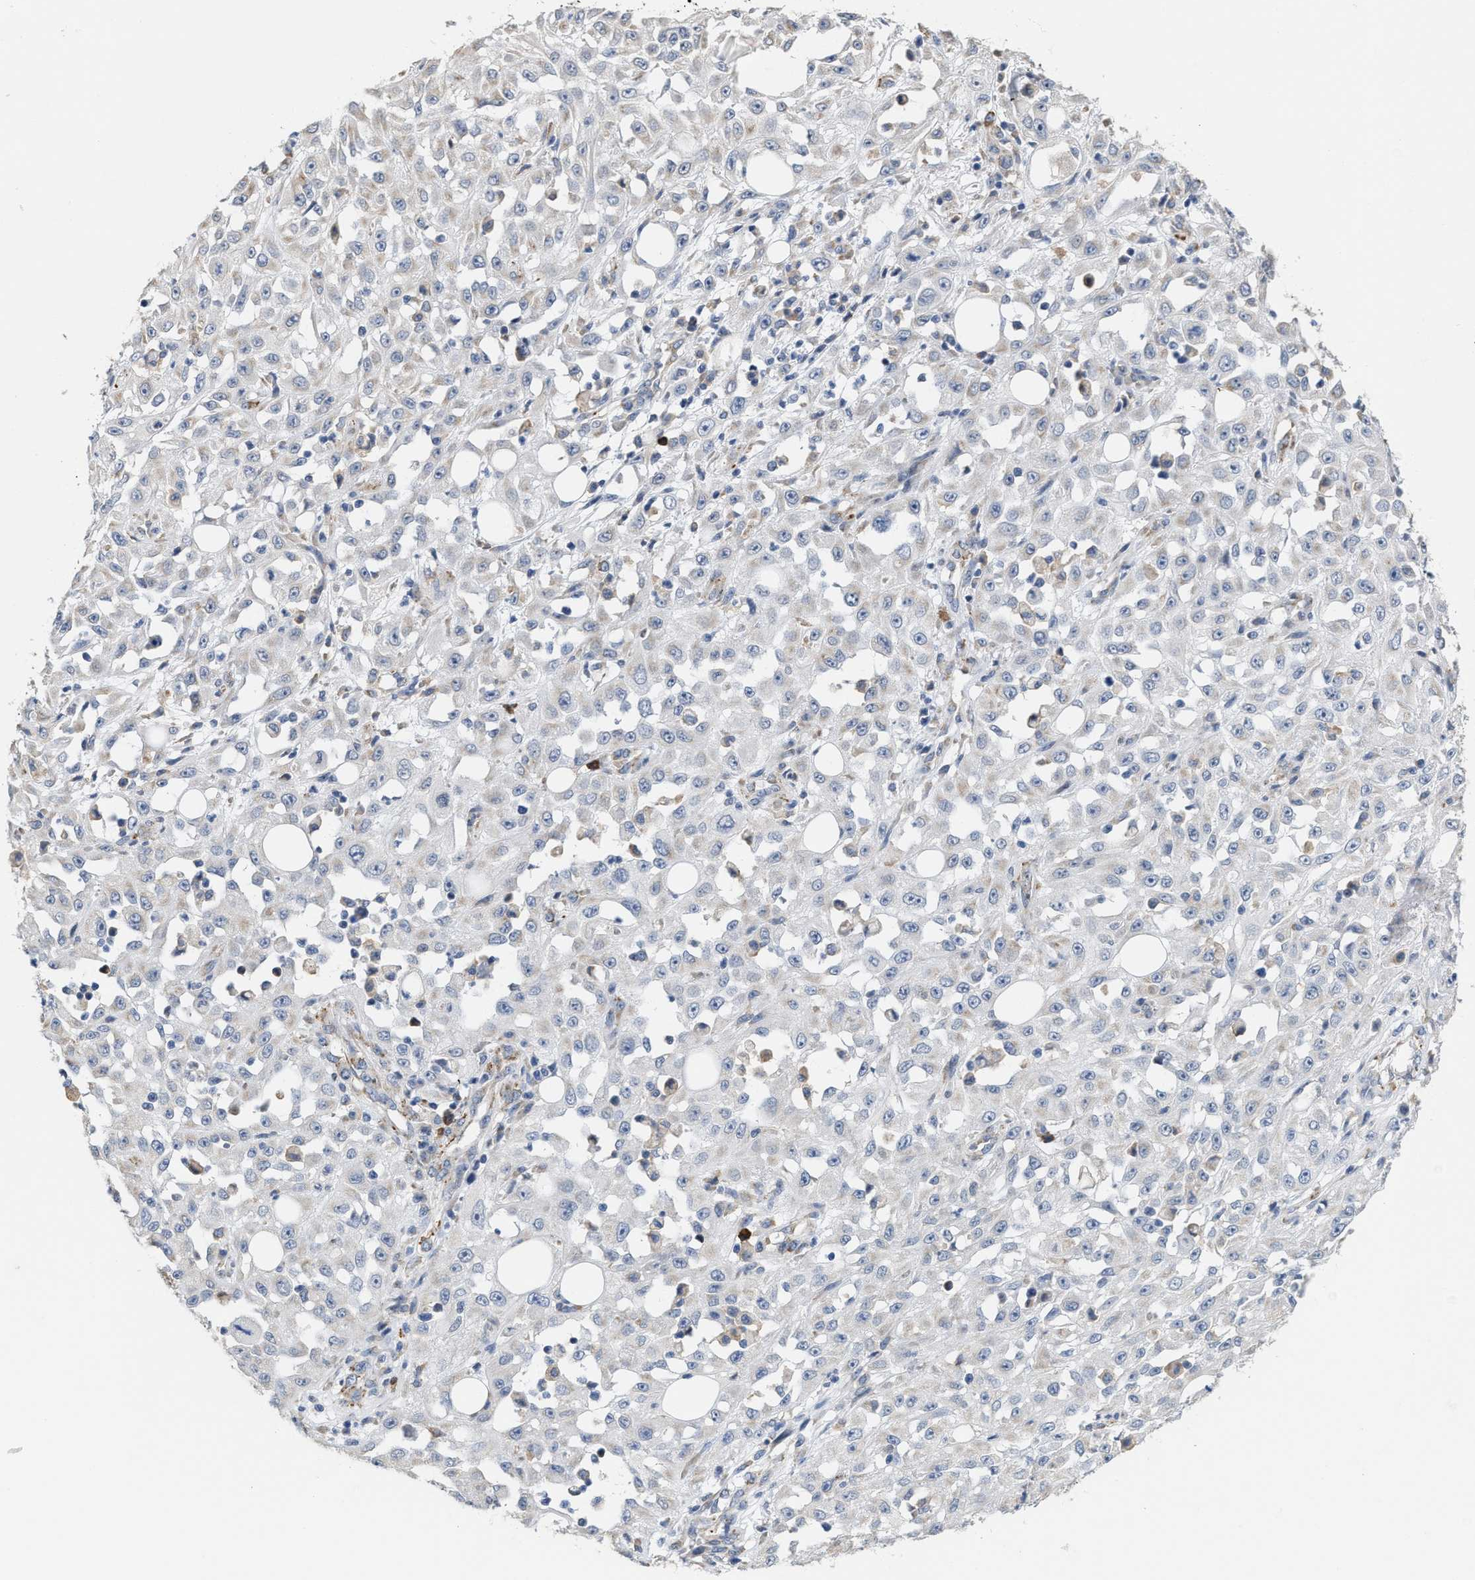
{"staining": {"intensity": "negative", "quantity": "none", "location": "none"}, "tissue": "skin cancer", "cell_type": "Tumor cells", "image_type": "cancer", "snomed": [{"axis": "morphology", "description": "Squamous cell carcinoma, NOS"}, {"axis": "morphology", "description": "Squamous cell carcinoma, metastatic, NOS"}, {"axis": "topography", "description": "Skin"}, {"axis": "topography", "description": "Lymph node"}], "caption": "The photomicrograph reveals no staining of tumor cells in skin cancer.", "gene": "RYR2", "patient": {"sex": "male", "age": 75}}